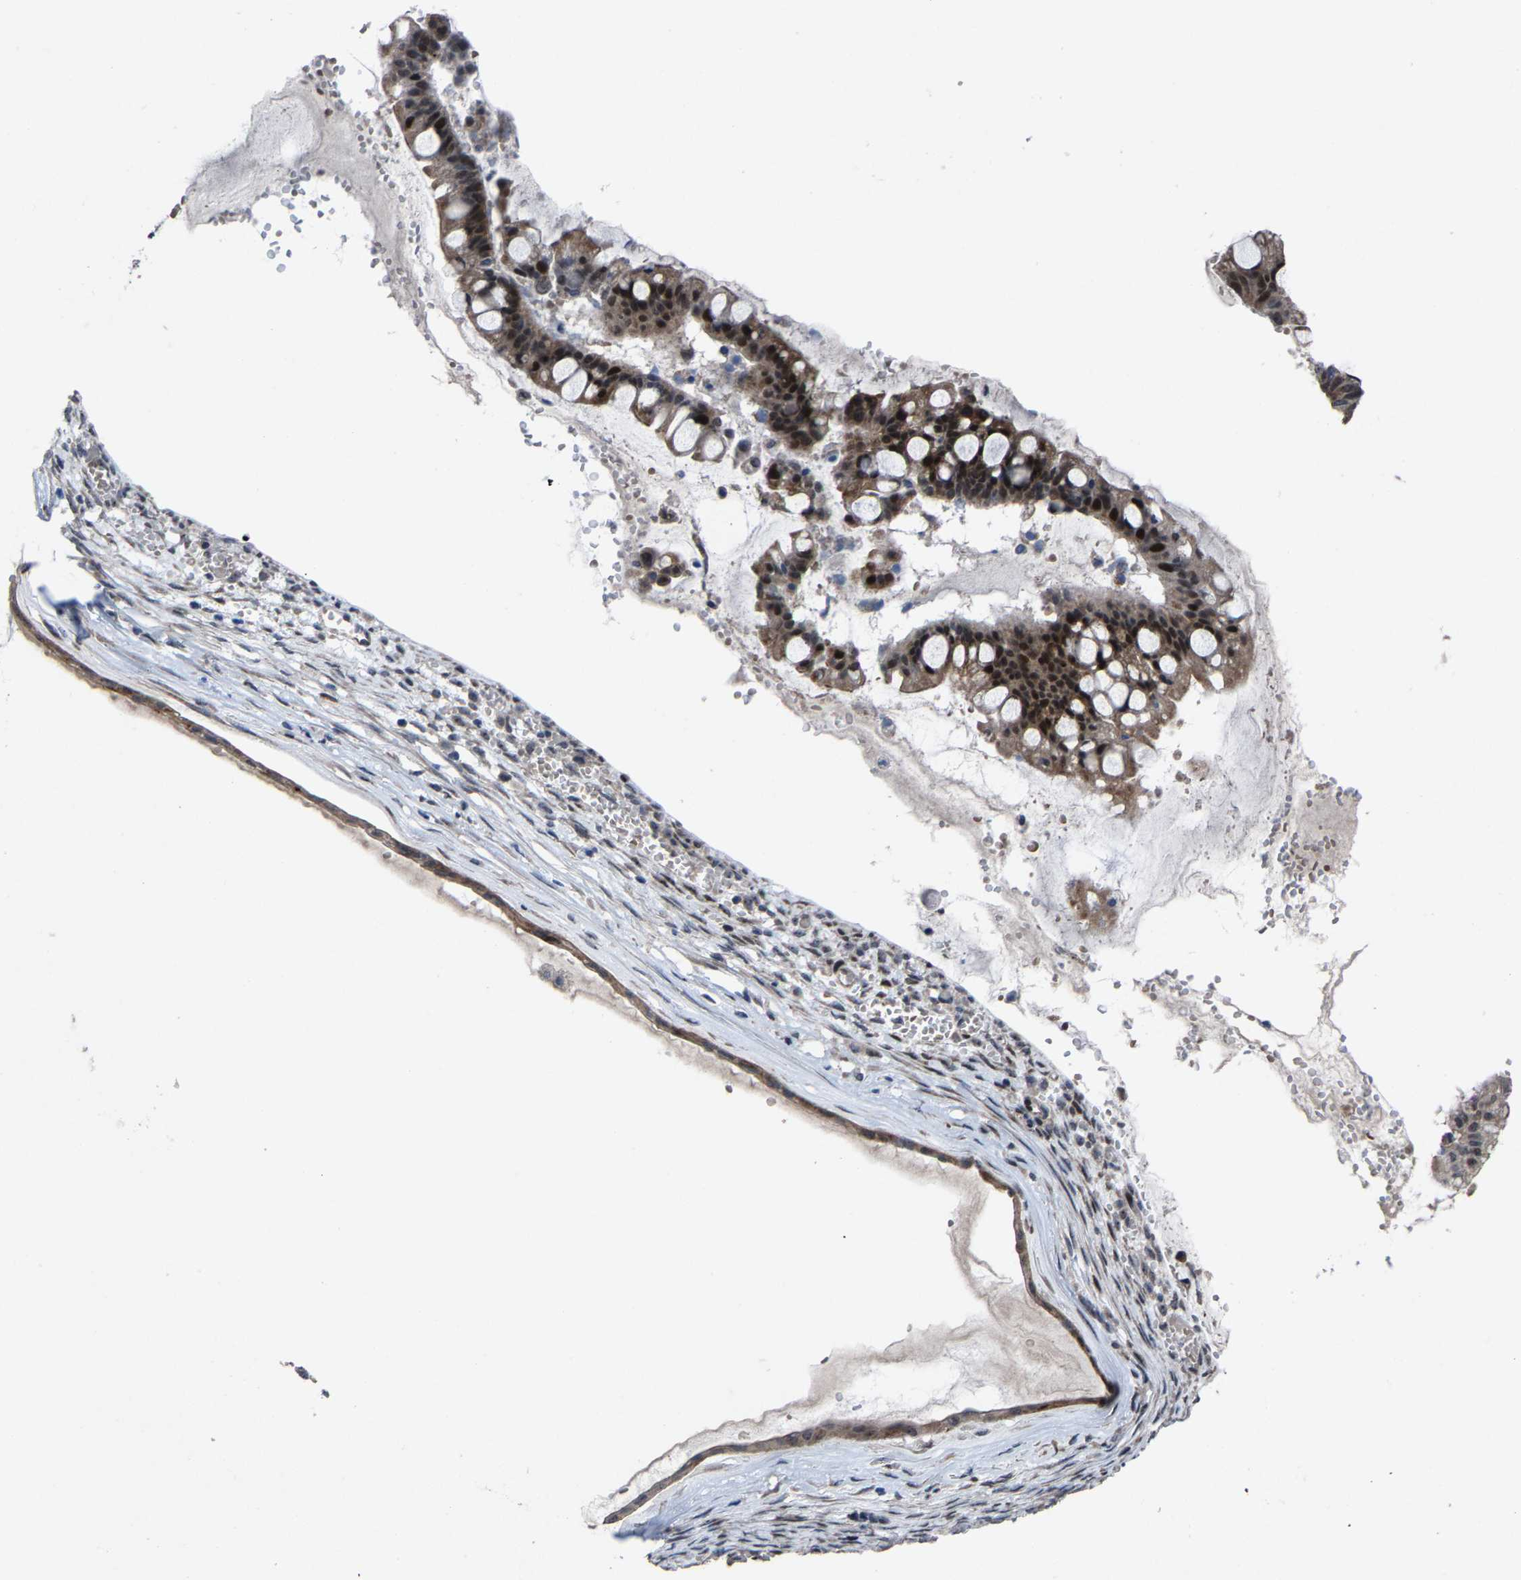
{"staining": {"intensity": "moderate", "quantity": ">75%", "location": "cytoplasmic/membranous,nuclear"}, "tissue": "ovarian cancer", "cell_type": "Tumor cells", "image_type": "cancer", "snomed": [{"axis": "morphology", "description": "Cystadenocarcinoma, mucinous, NOS"}, {"axis": "topography", "description": "Ovary"}], "caption": "Ovarian mucinous cystadenocarcinoma stained with DAB IHC reveals medium levels of moderate cytoplasmic/membranous and nuclear expression in about >75% of tumor cells.", "gene": "HAUS6", "patient": {"sex": "female", "age": 73}}